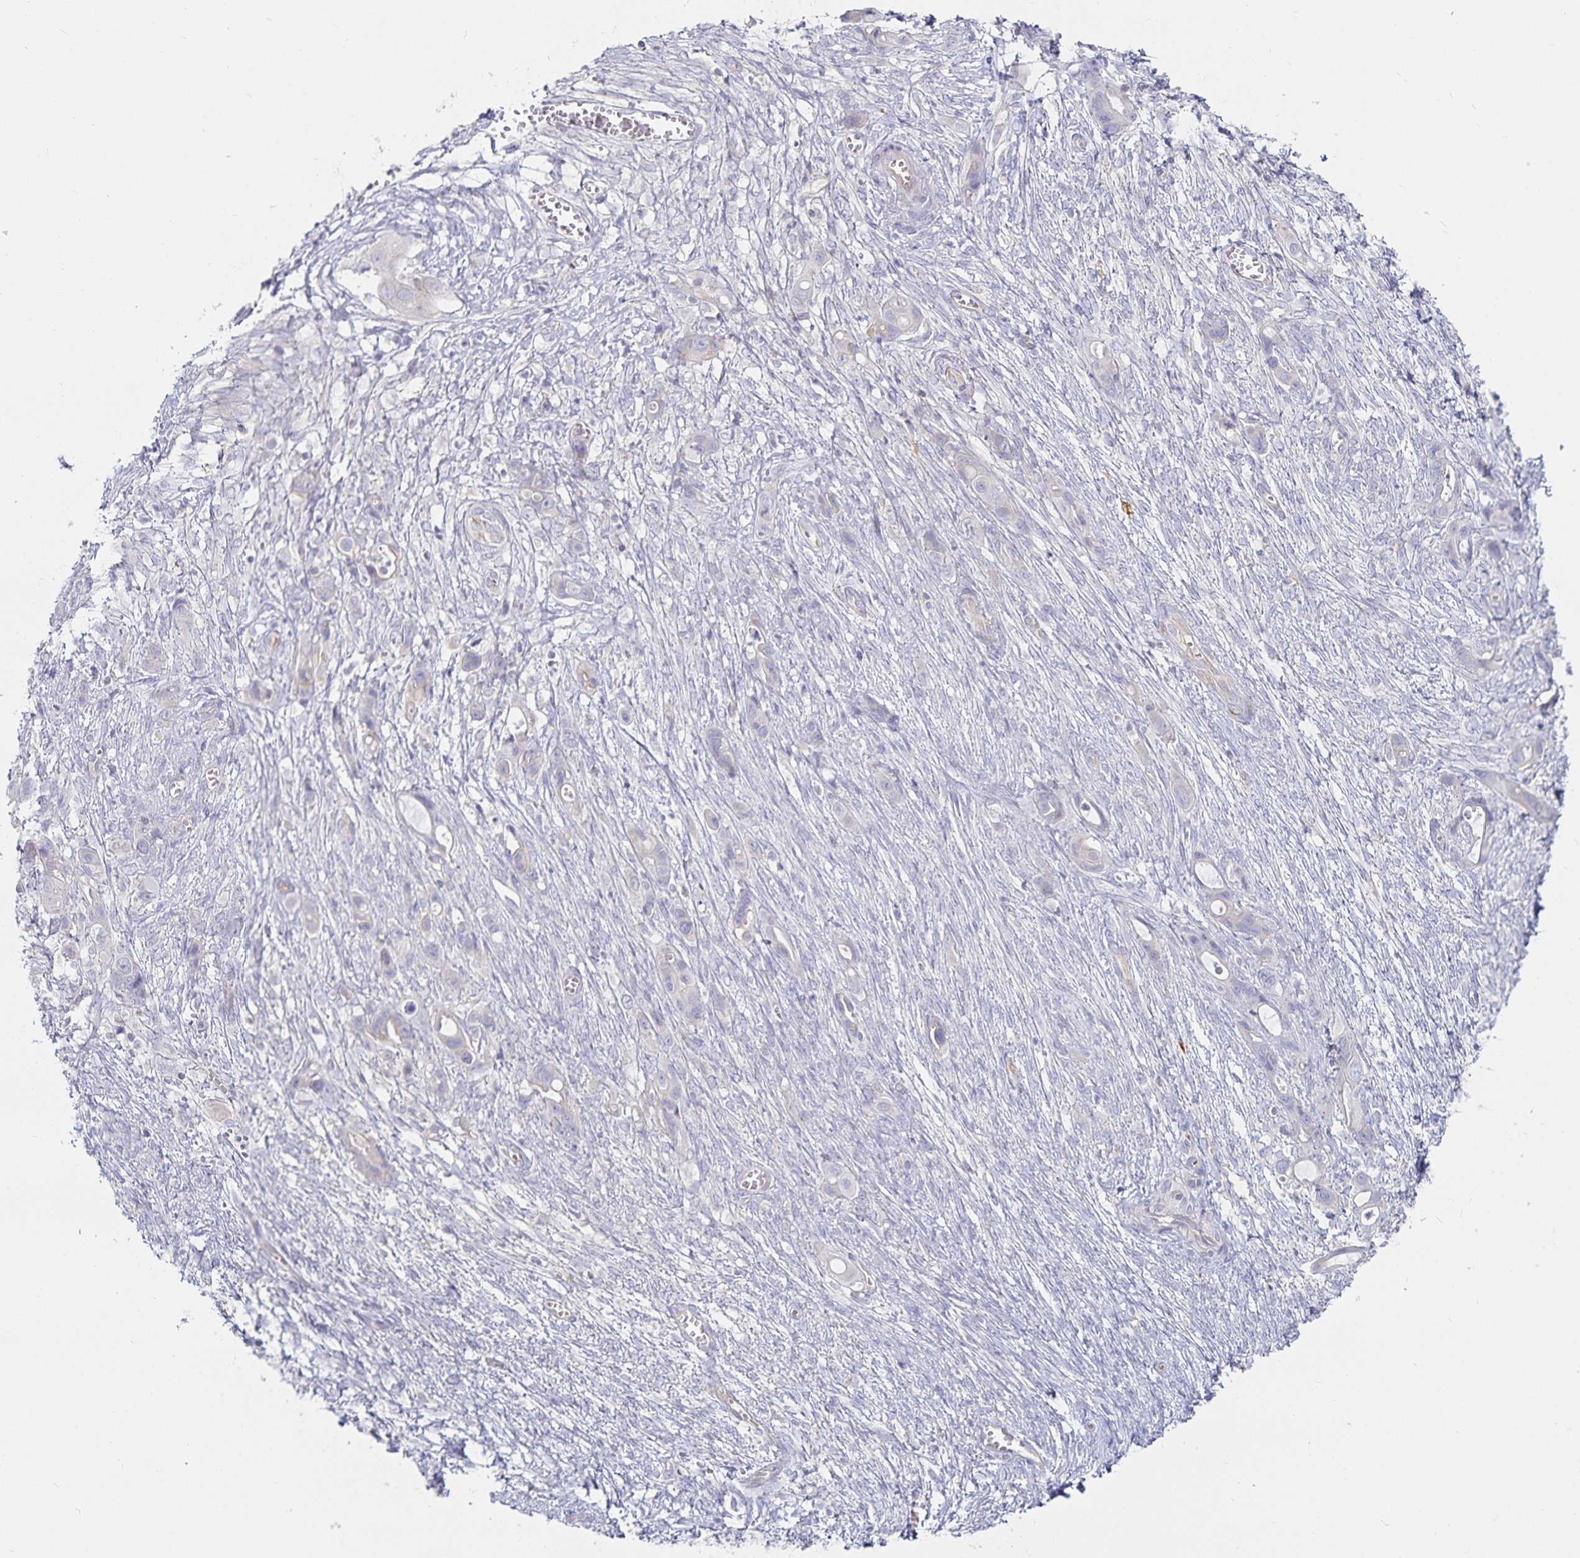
{"staining": {"intensity": "negative", "quantity": "none", "location": "none"}, "tissue": "ovarian cancer", "cell_type": "Tumor cells", "image_type": "cancer", "snomed": [{"axis": "morphology", "description": "Cystadenocarcinoma, mucinous, NOS"}, {"axis": "topography", "description": "Ovary"}], "caption": "DAB (3,3'-diaminobenzidine) immunohistochemical staining of ovarian mucinous cystadenocarcinoma displays no significant positivity in tumor cells.", "gene": "SFTPA1", "patient": {"sex": "female", "age": 70}}